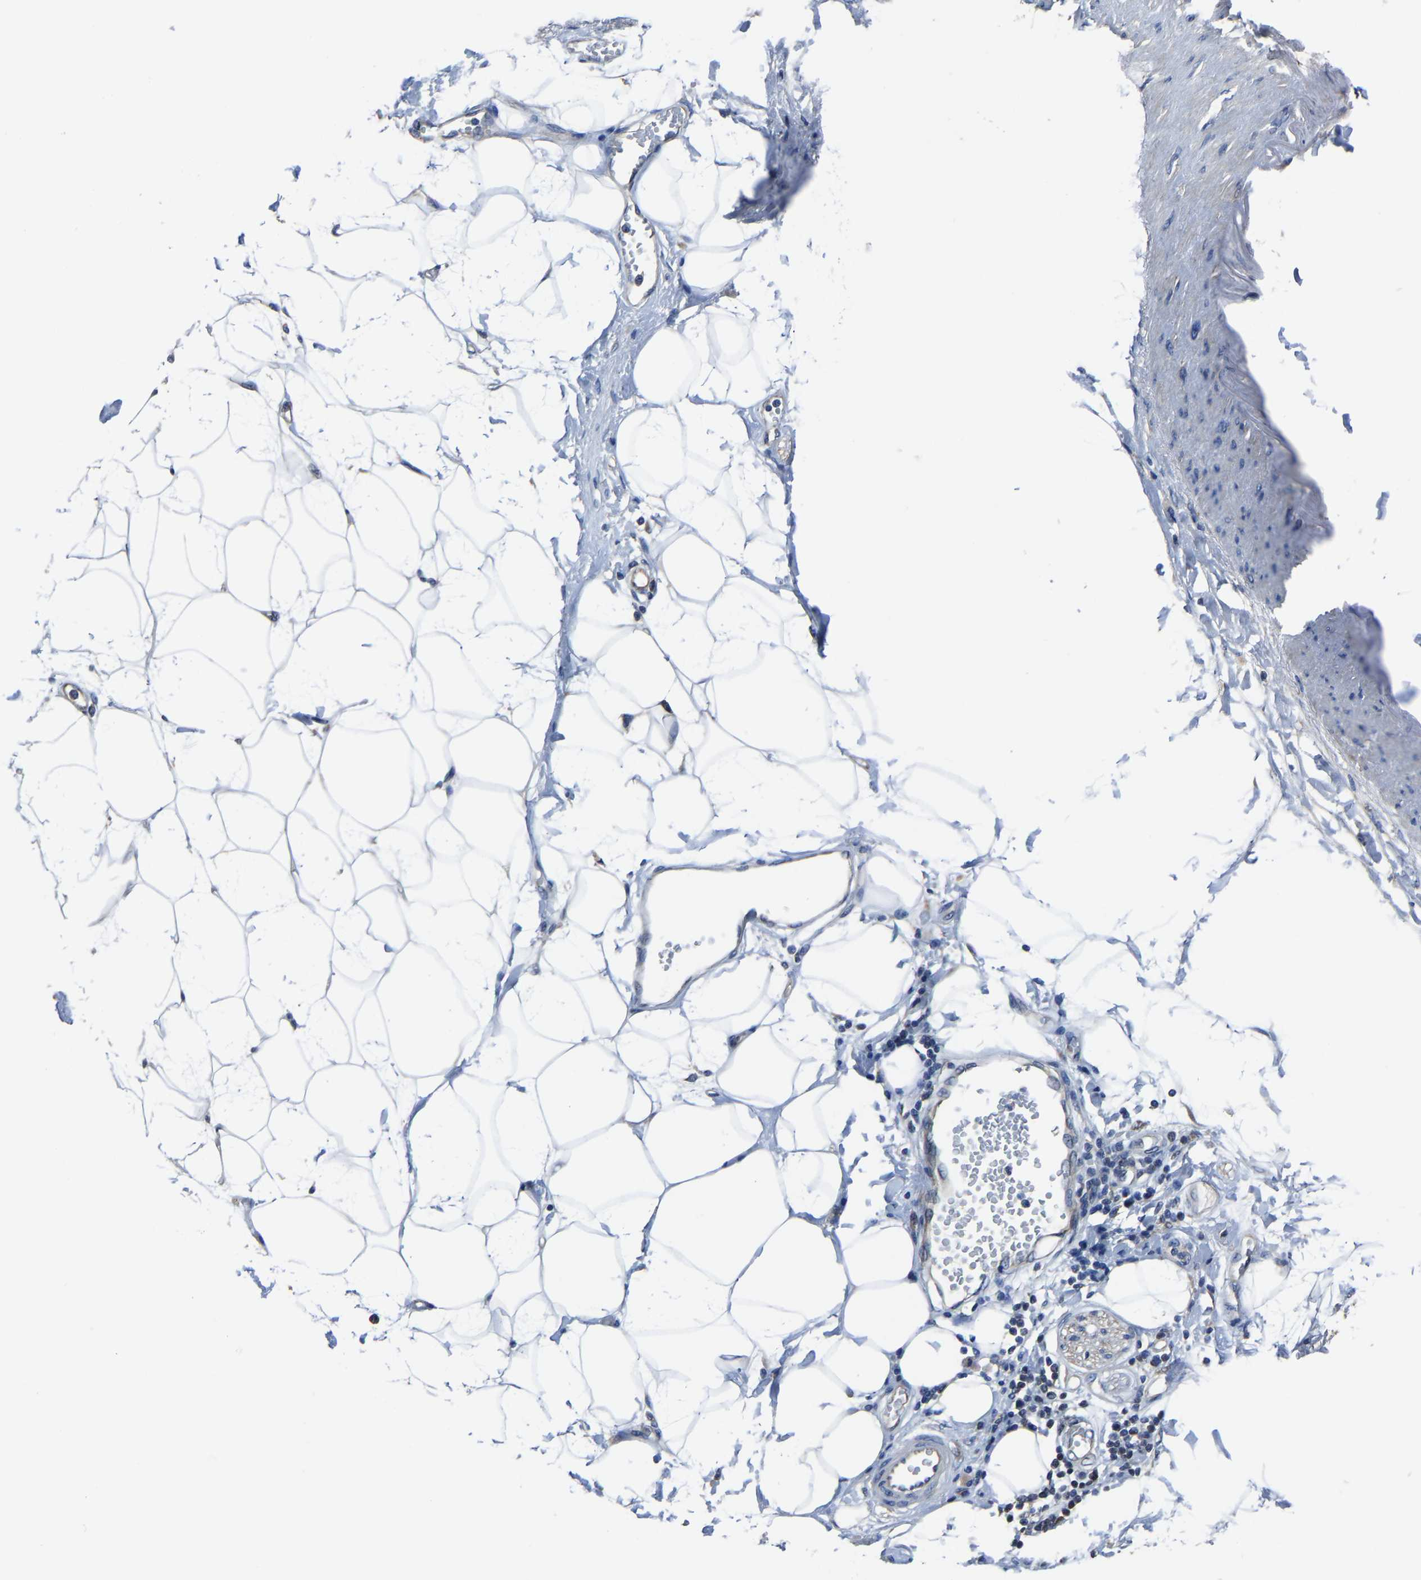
{"staining": {"intensity": "negative", "quantity": "none", "location": "none"}, "tissue": "adipose tissue", "cell_type": "Adipocytes", "image_type": "normal", "snomed": [{"axis": "morphology", "description": "Normal tissue, NOS"}, {"axis": "morphology", "description": "Adenocarcinoma, NOS"}, {"axis": "topography", "description": "Duodenum"}, {"axis": "topography", "description": "Peripheral nerve tissue"}], "caption": "Human adipose tissue stained for a protein using immunohistochemistry displays no expression in adipocytes.", "gene": "STRBP", "patient": {"sex": "female", "age": 60}}